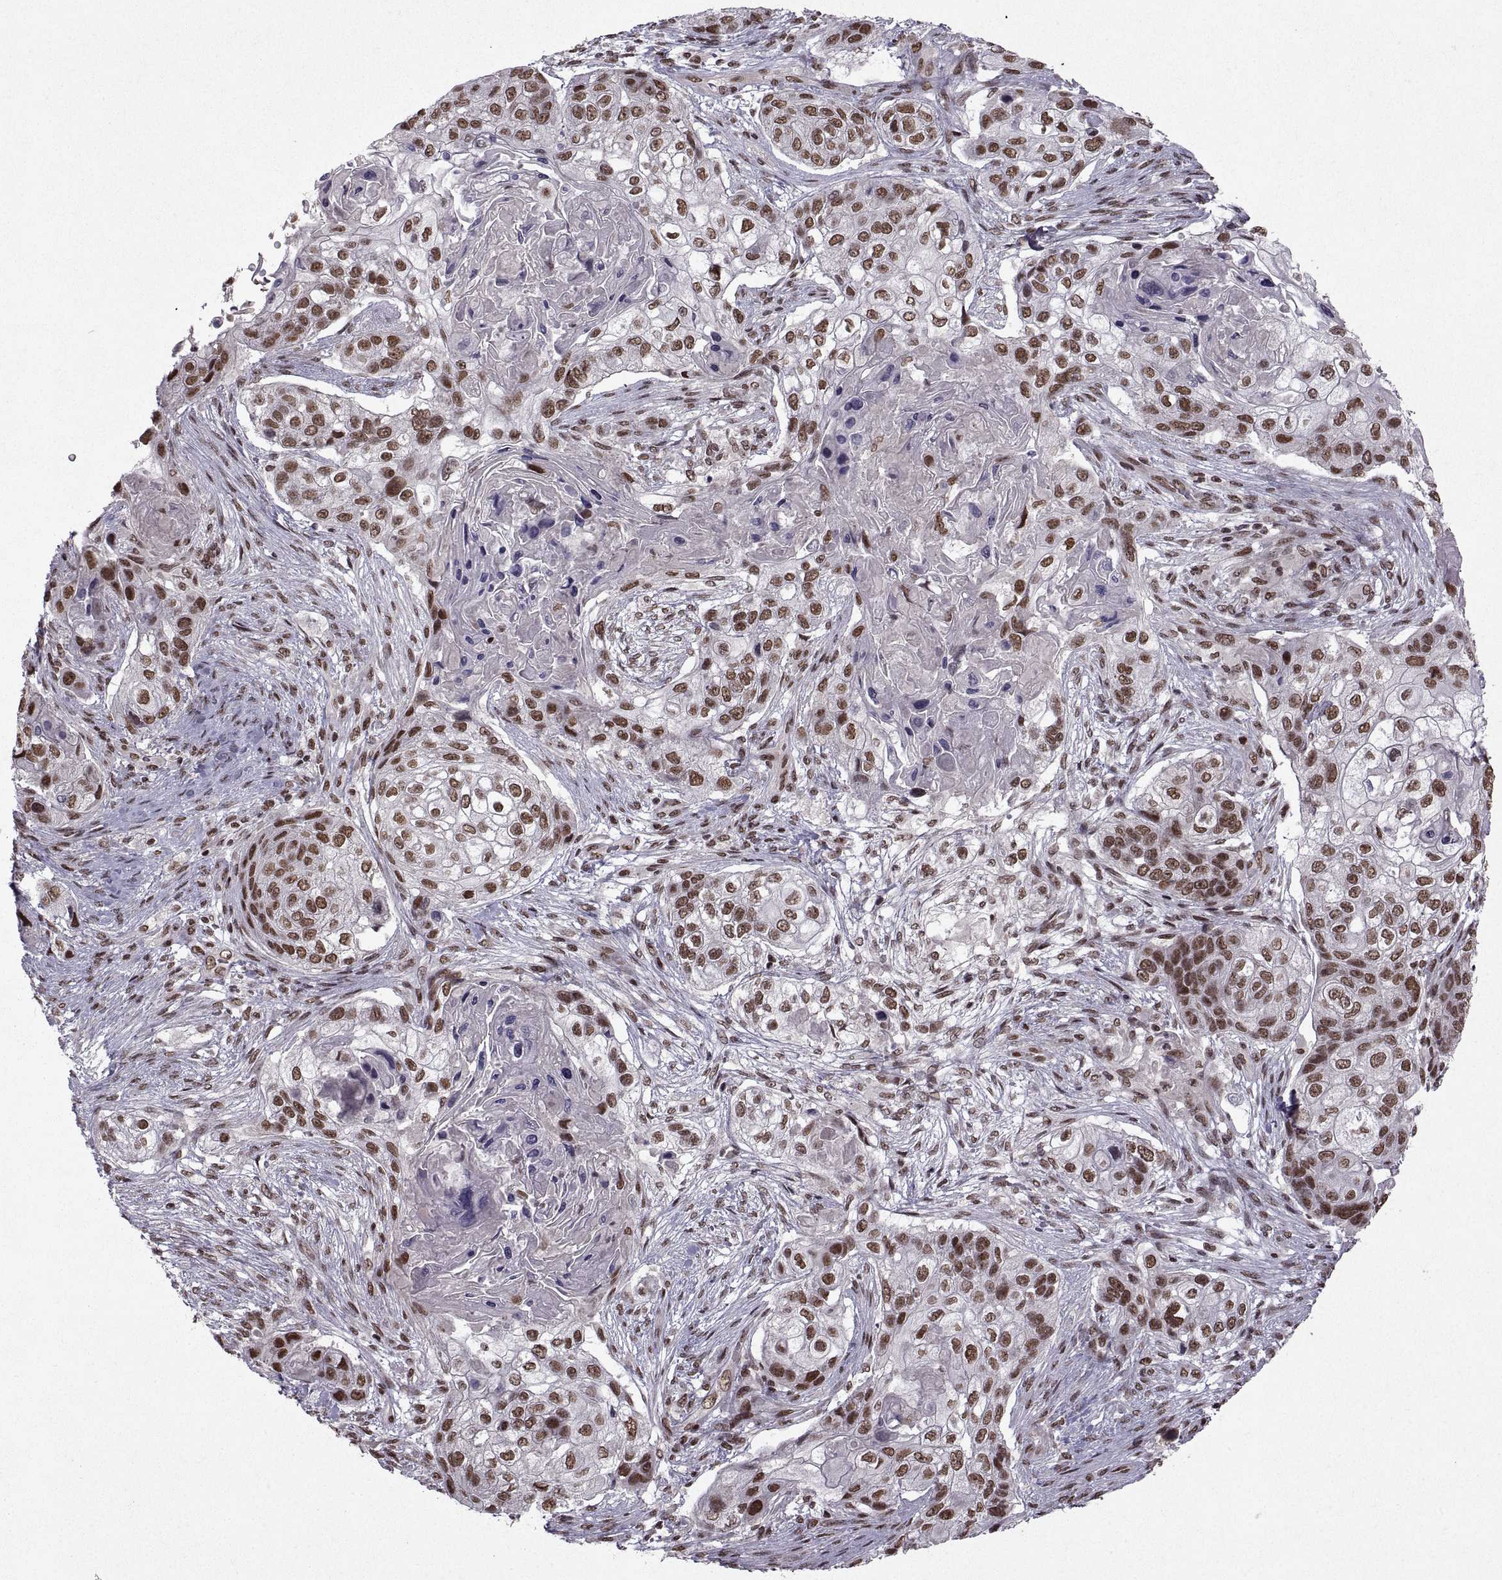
{"staining": {"intensity": "strong", "quantity": ">75%", "location": "nuclear"}, "tissue": "lung cancer", "cell_type": "Tumor cells", "image_type": "cancer", "snomed": [{"axis": "morphology", "description": "Squamous cell carcinoma, NOS"}, {"axis": "topography", "description": "Lung"}], "caption": "A high-resolution photomicrograph shows IHC staining of squamous cell carcinoma (lung), which exhibits strong nuclear expression in about >75% of tumor cells.", "gene": "MT1E", "patient": {"sex": "male", "age": 69}}